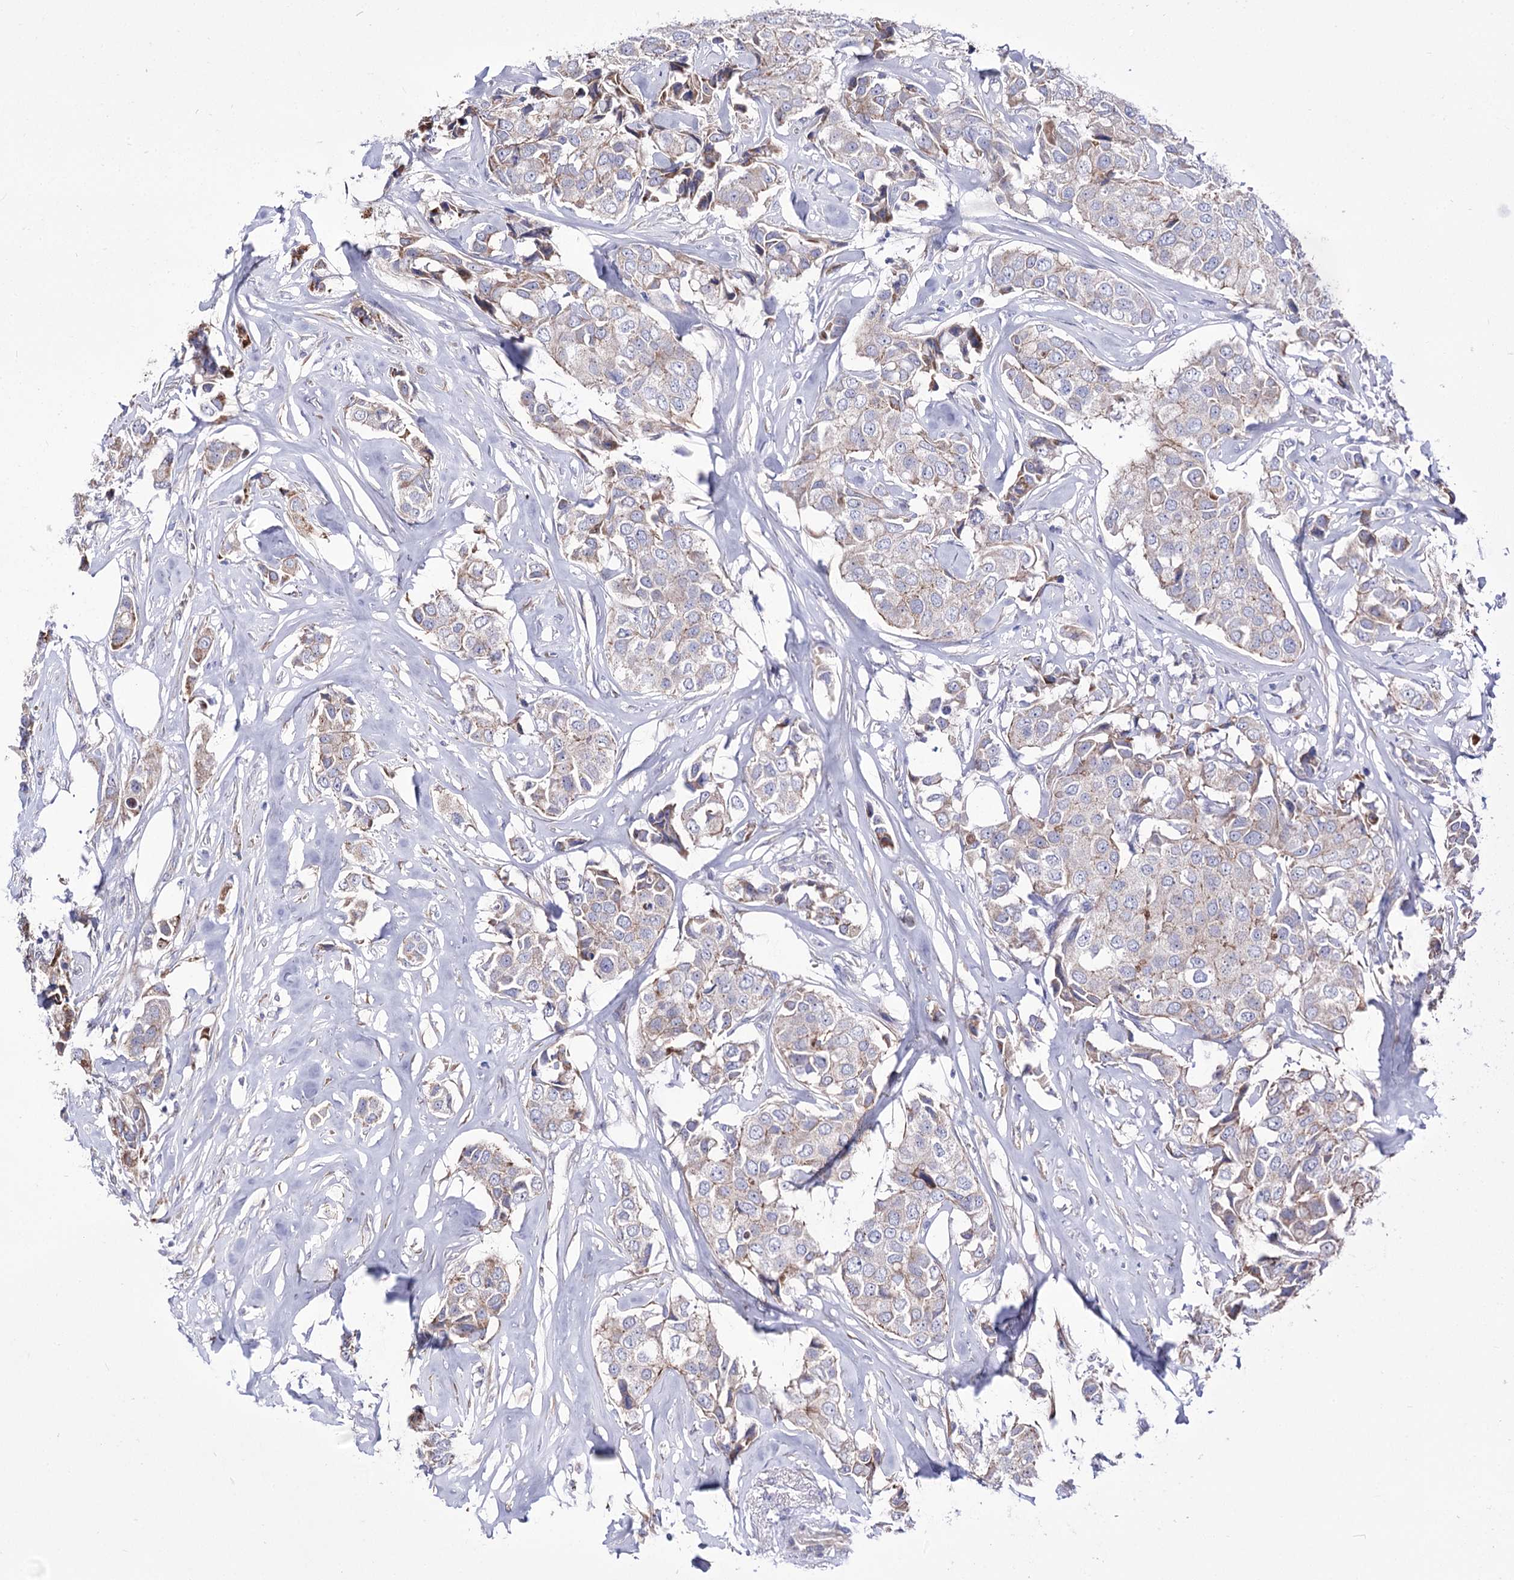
{"staining": {"intensity": "weak", "quantity": "<25%", "location": "cytoplasmic/membranous"}, "tissue": "breast cancer", "cell_type": "Tumor cells", "image_type": "cancer", "snomed": [{"axis": "morphology", "description": "Duct carcinoma"}, {"axis": "topography", "description": "Breast"}], "caption": "A histopathology image of infiltrating ductal carcinoma (breast) stained for a protein exhibits no brown staining in tumor cells.", "gene": "OSBPL5", "patient": {"sex": "female", "age": 80}}